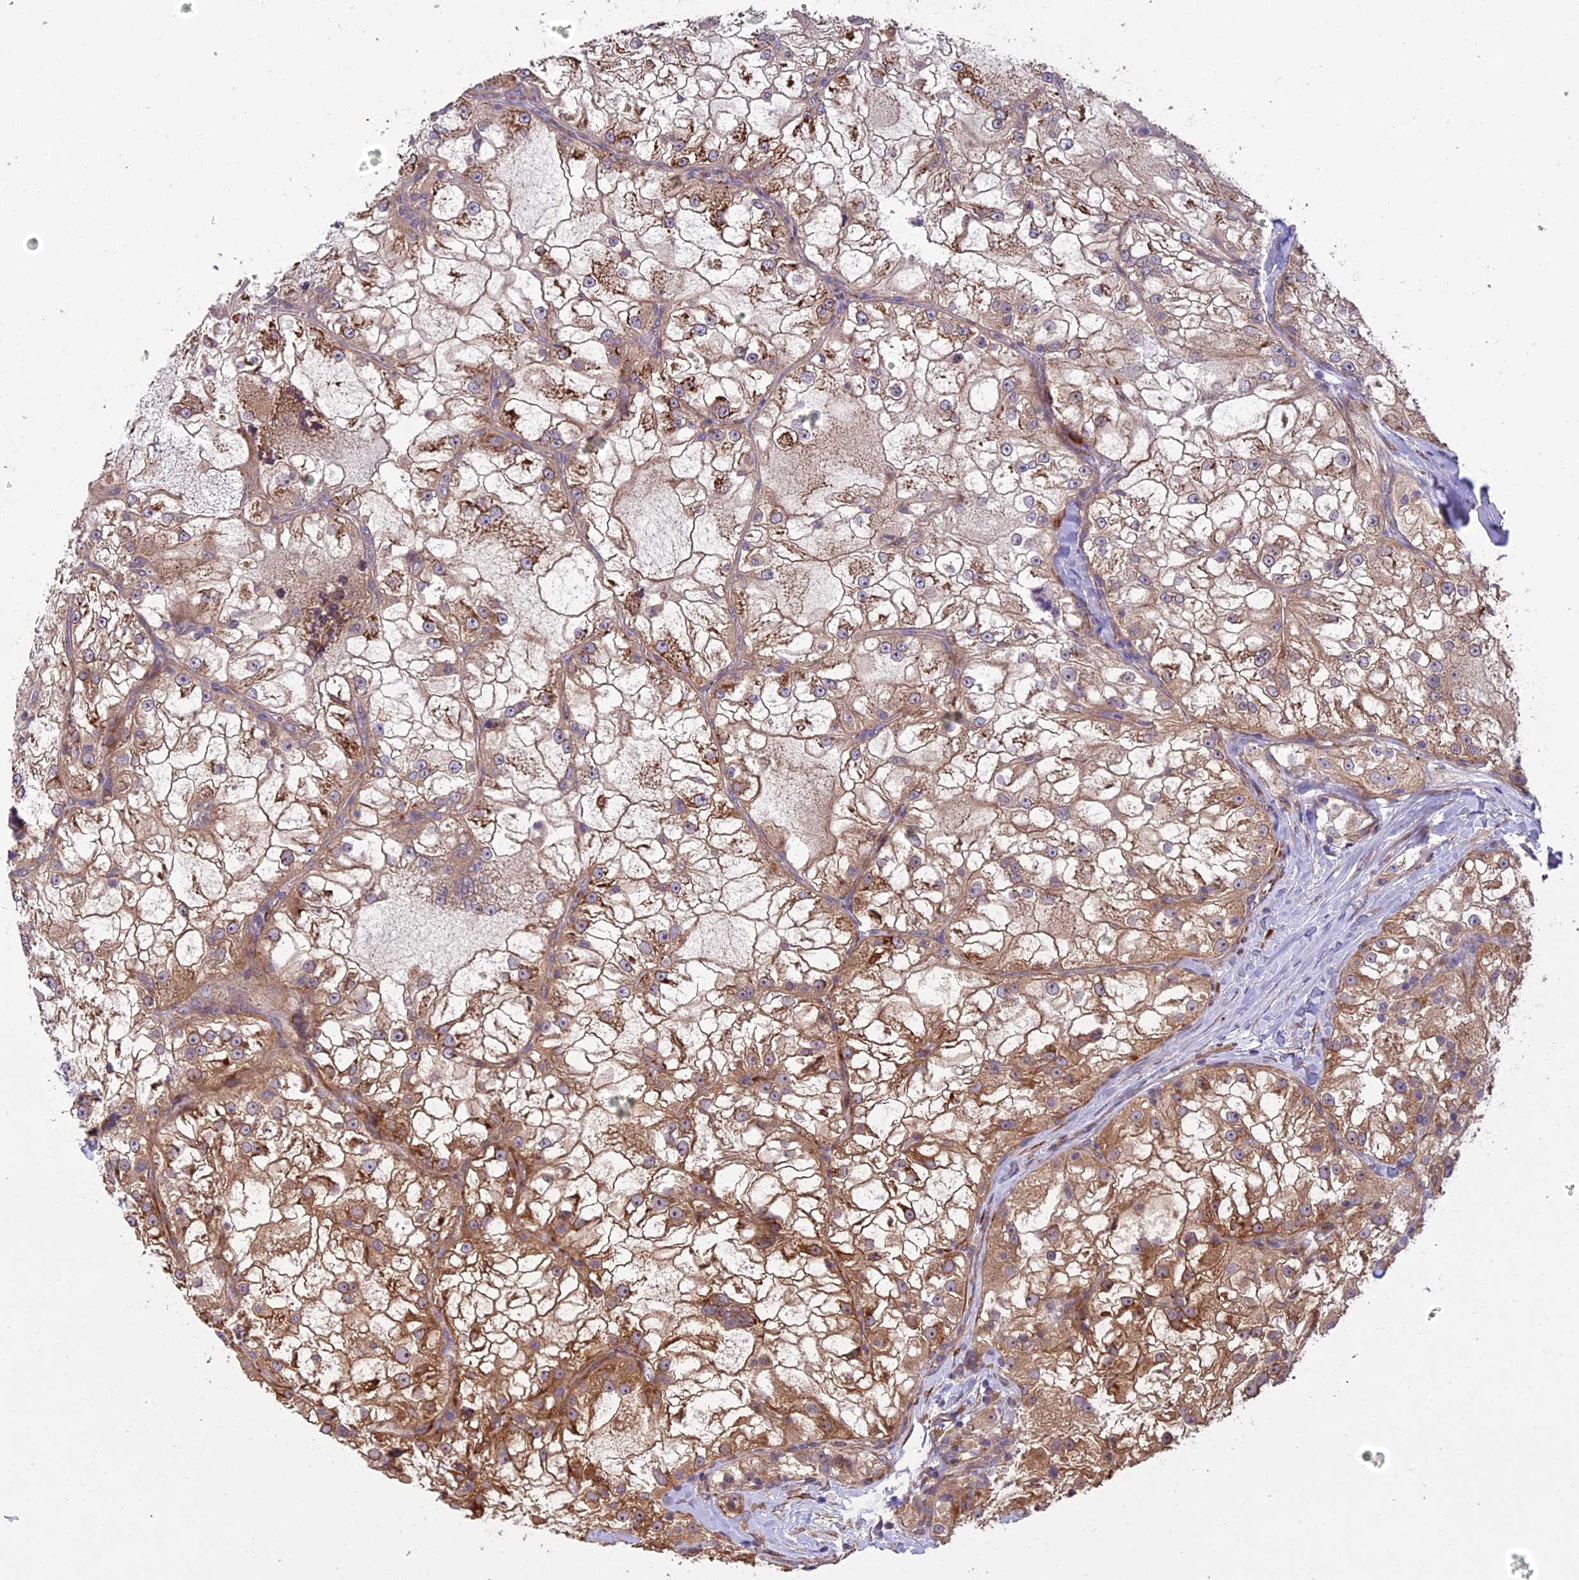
{"staining": {"intensity": "moderate", "quantity": ">75%", "location": "cytoplasmic/membranous"}, "tissue": "renal cancer", "cell_type": "Tumor cells", "image_type": "cancer", "snomed": [{"axis": "morphology", "description": "Adenocarcinoma, NOS"}, {"axis": "topography", "description": "Kidney"}], "caption": "Human renal cancer (adenocarcinoma) stained for a protein (brown) reveals moderate cytoplasmic/membranous positive expression in approximately >75% of tumor cells.", "gene": "CENPL", "patient": {"sex": "female", "age": 72}}